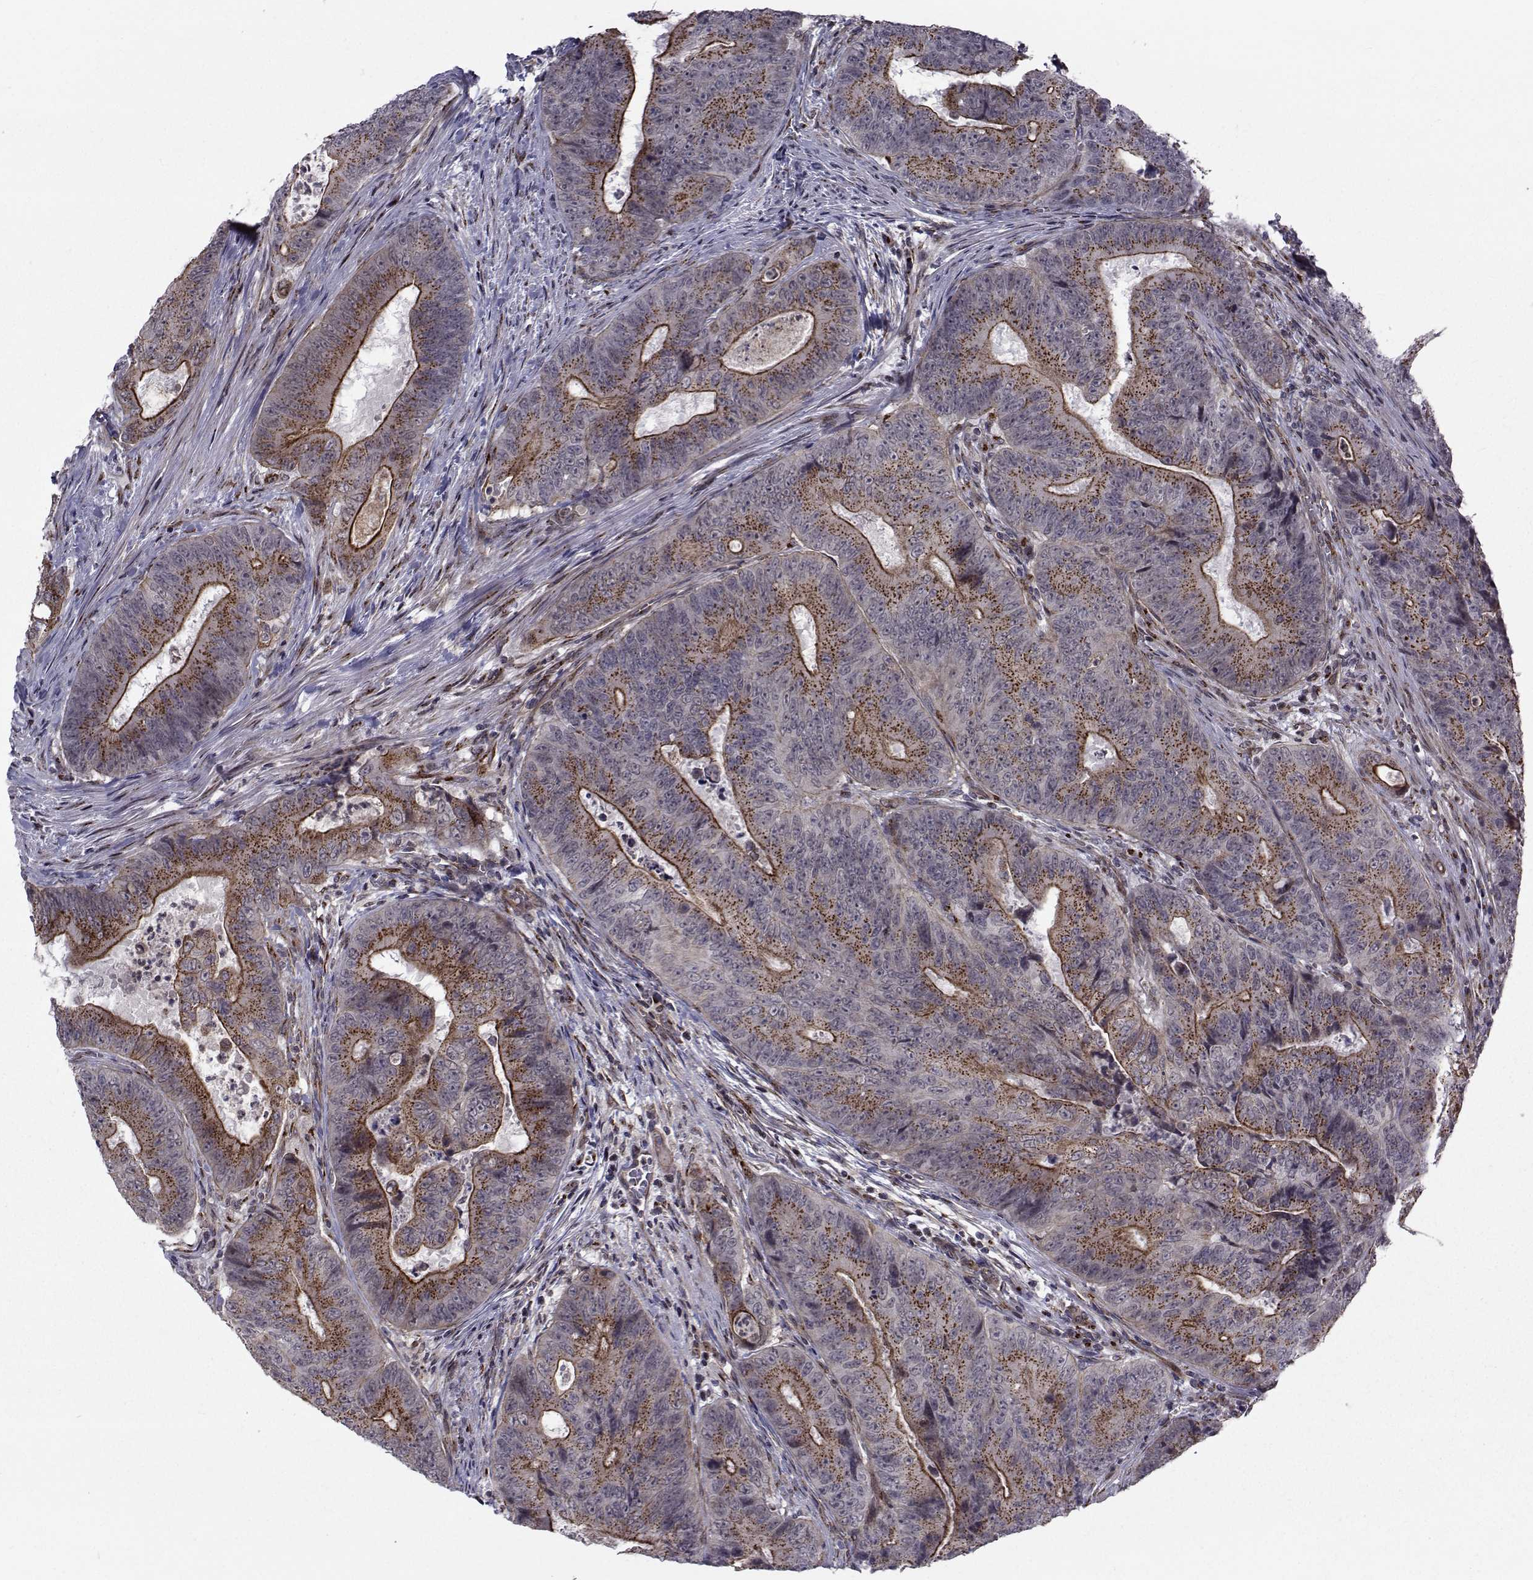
{"staining": {"intensity": "strong", "quantity": "25%-75%", "location": "cytoplasmic/membranous"}, "tissue": "colorectal cancer", "cell_type": "Tumor cells", "image_type": "cancer", "snomed": [{"axis": "morphology", "description": "Adenocarcinoma, NOS"}, {"axis": "topography", "description": "Colon"}], "caption": "IHC (DAB (3,3'-diaminobenzidine)) staining of human colorectal adenocarcinoma displays strong cytoplasmic/membranous protein staining in about 25%-75% of tumor cells.", "gene": "ATP6V1C2", "patient": {"sex": "female", "age": 48}}